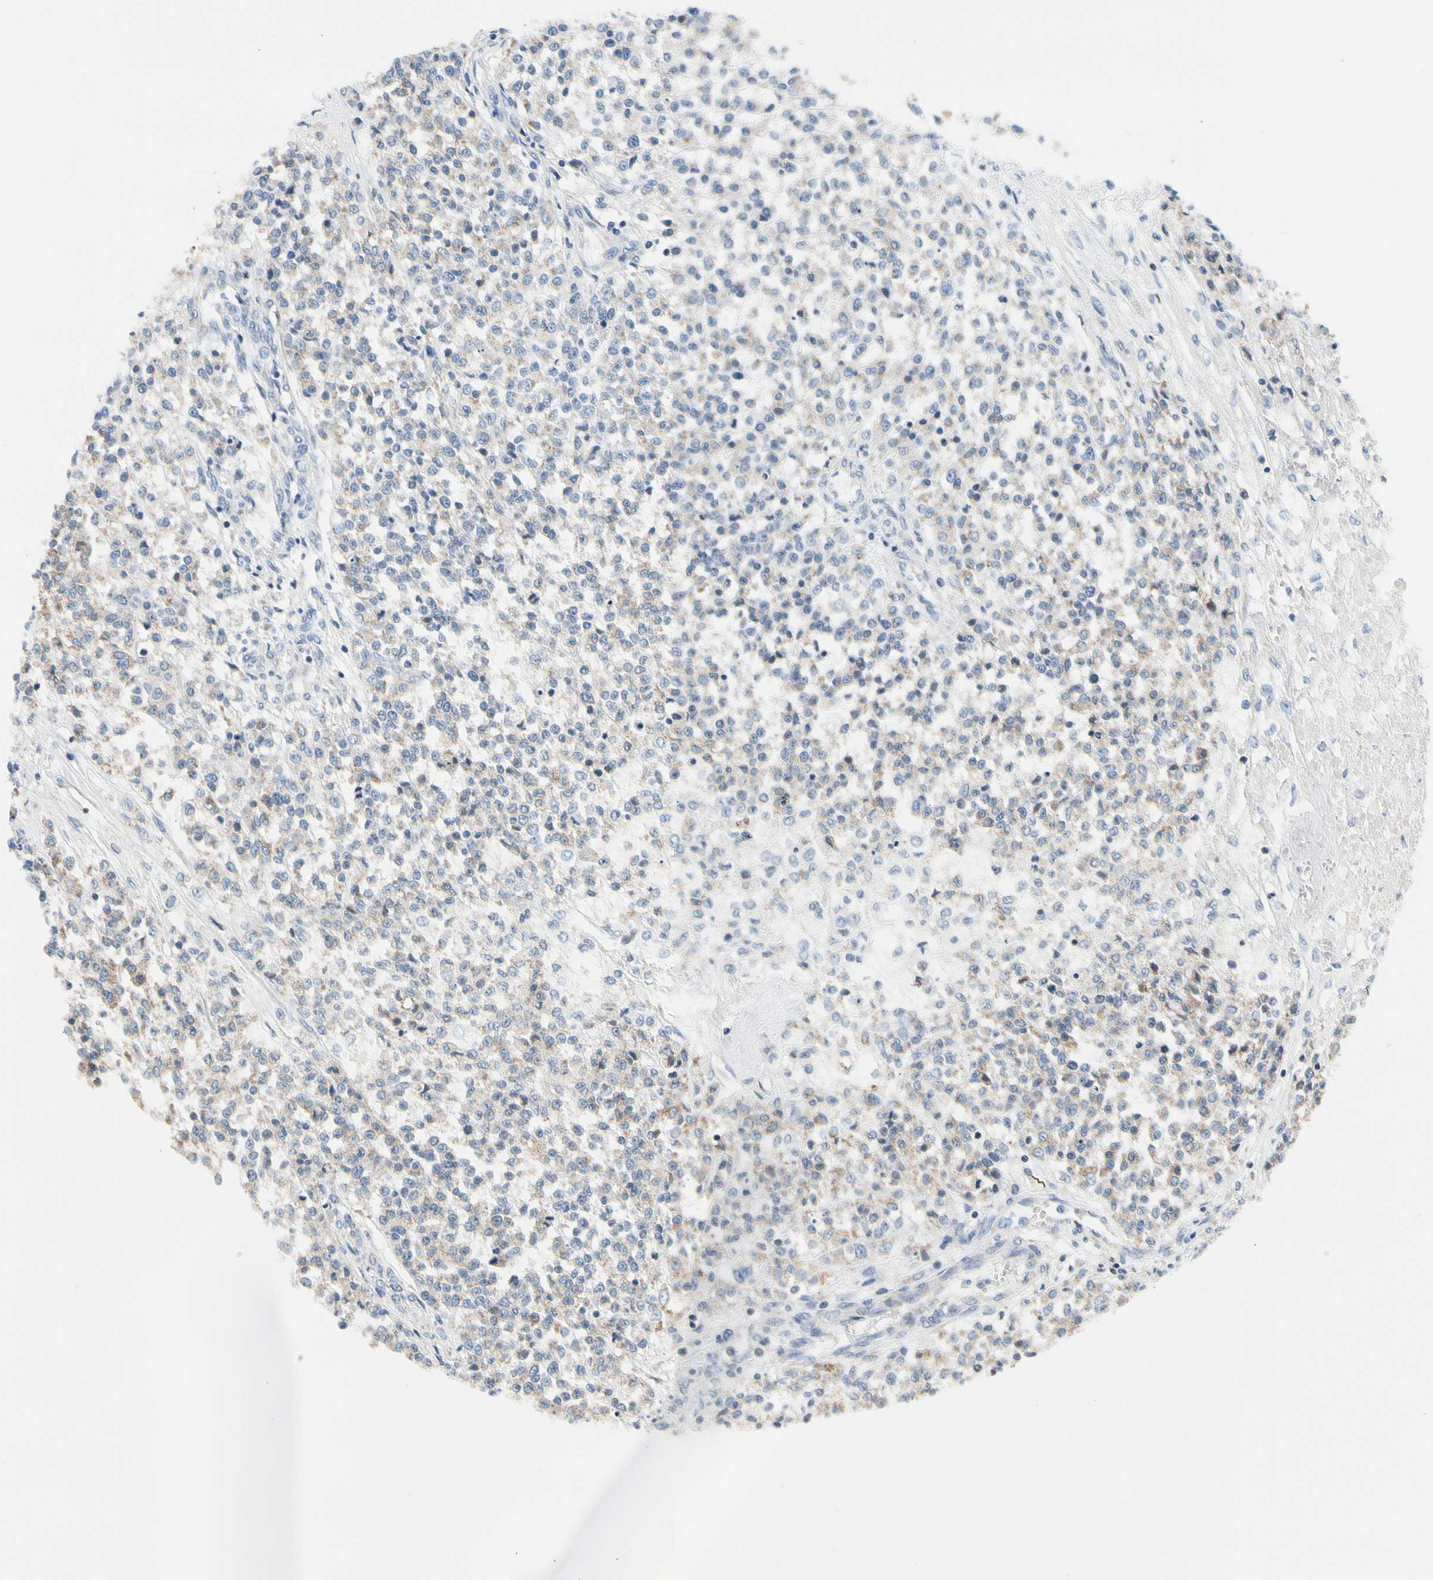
{"staining": {"intensity": "negative", "quantity": "none", "location": "none"}, "tissue": "testis cancer", "cell_type": "Tumor cells", "image_type": "cancer", "snomed": [{"axis": "morphology", "description": "Seminoma, NOS"}, {"axis": "topography", "description": "Testis"}], "caption": "Immunohistochemical staining of human testis seminoma demonstrates no significant staining in tumor cells.", "gene": "SOX30", "patient": {"sex": "male", "age": 59}}